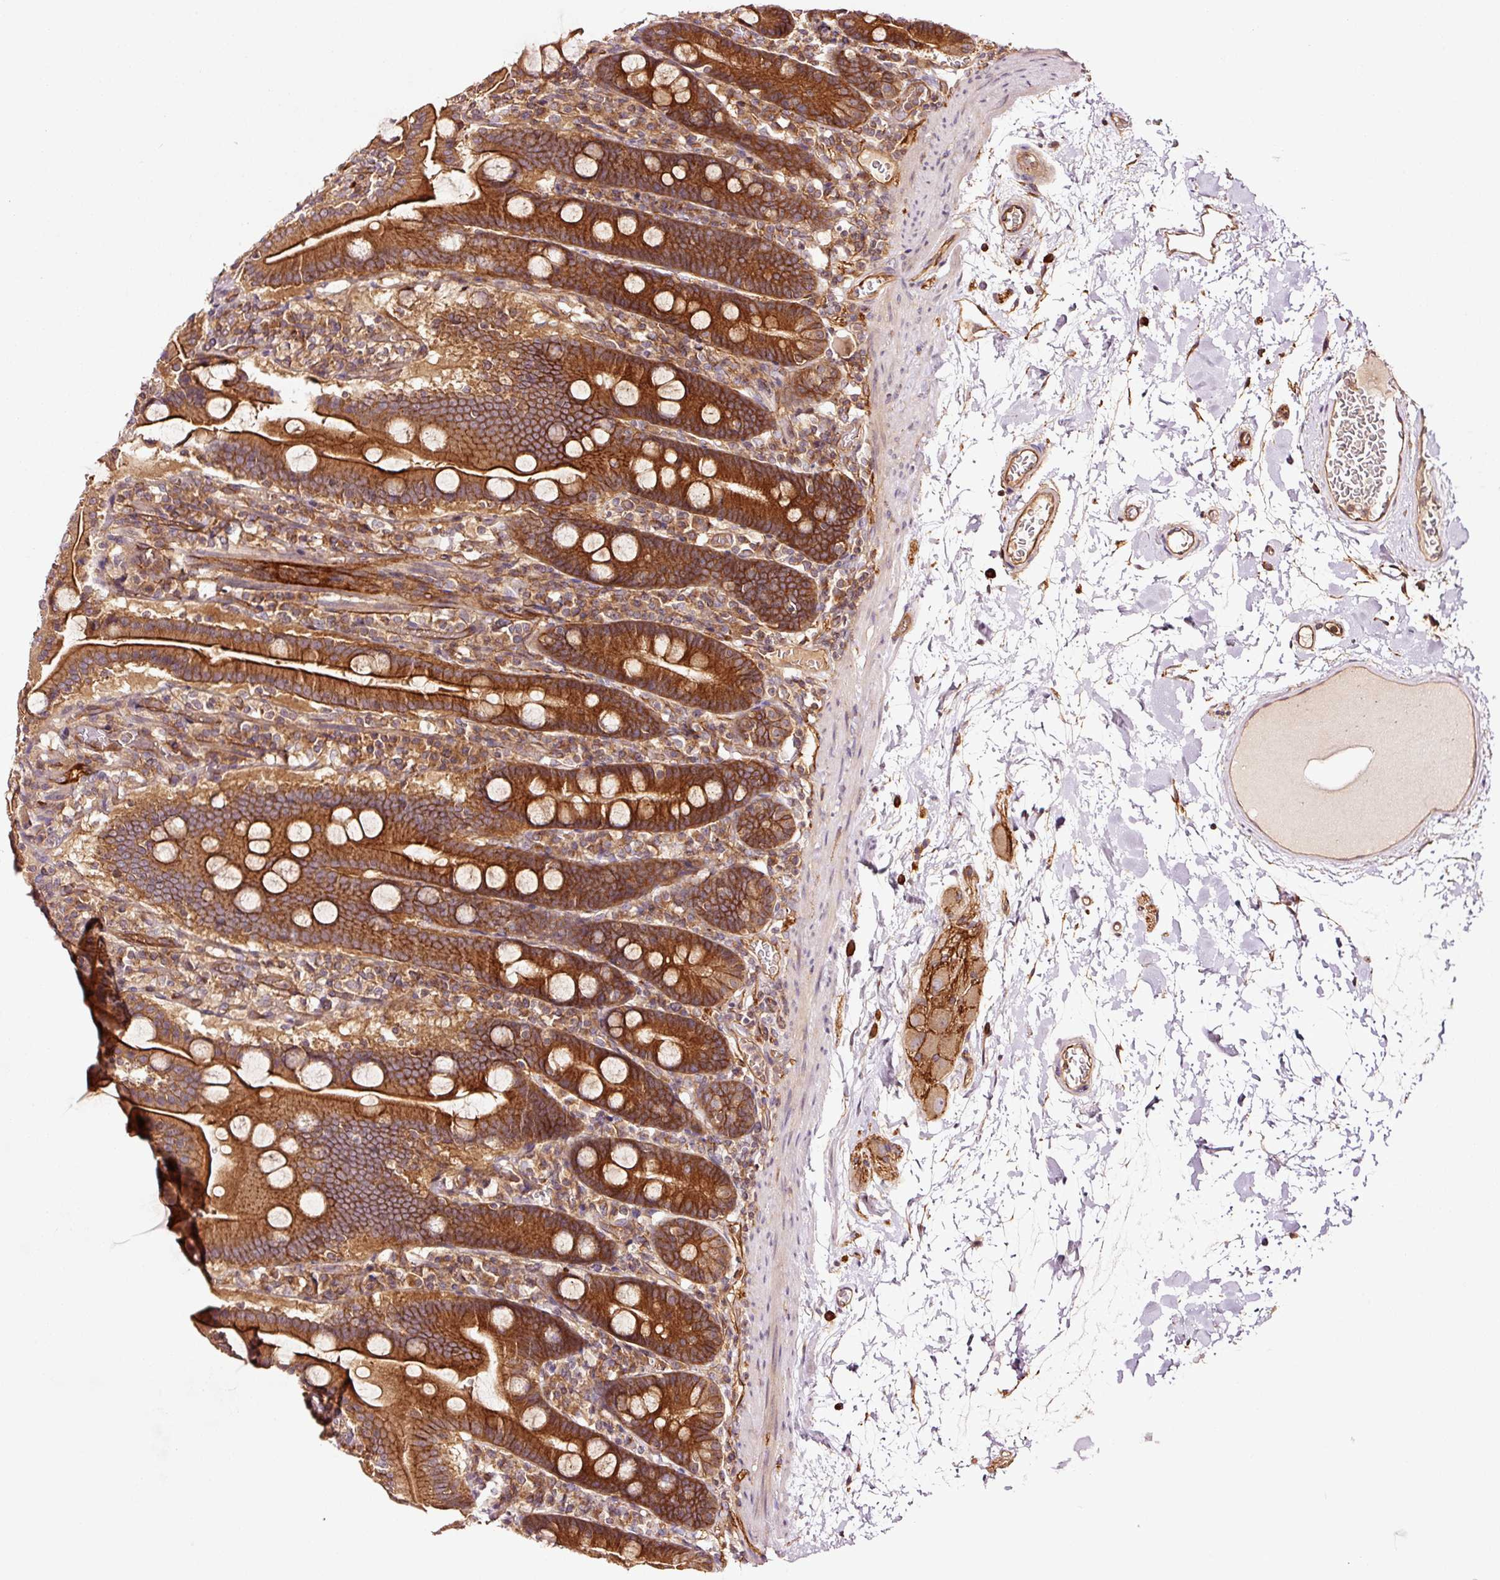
{"staining": {"intensity": "strong", "quantity": ">75%", "location": "cytoplasmic/membranous"}, "tissue": "duodenum", "cell_type": "Glandular cells", "image_type": "normal", "snomed": [{"axis": "morphology", "description": "Normal tissue, NOS"}, {"axis": "topography", "description": "Duodenum"}], "caption": "Glandular cells demonstrate high levels of strong cytoplasmic/membranous expression in approximately >75% of cells in unremarkable human duodenum.", "gene": "METAP1", "patient": {"sex": "male", "age": 55}}